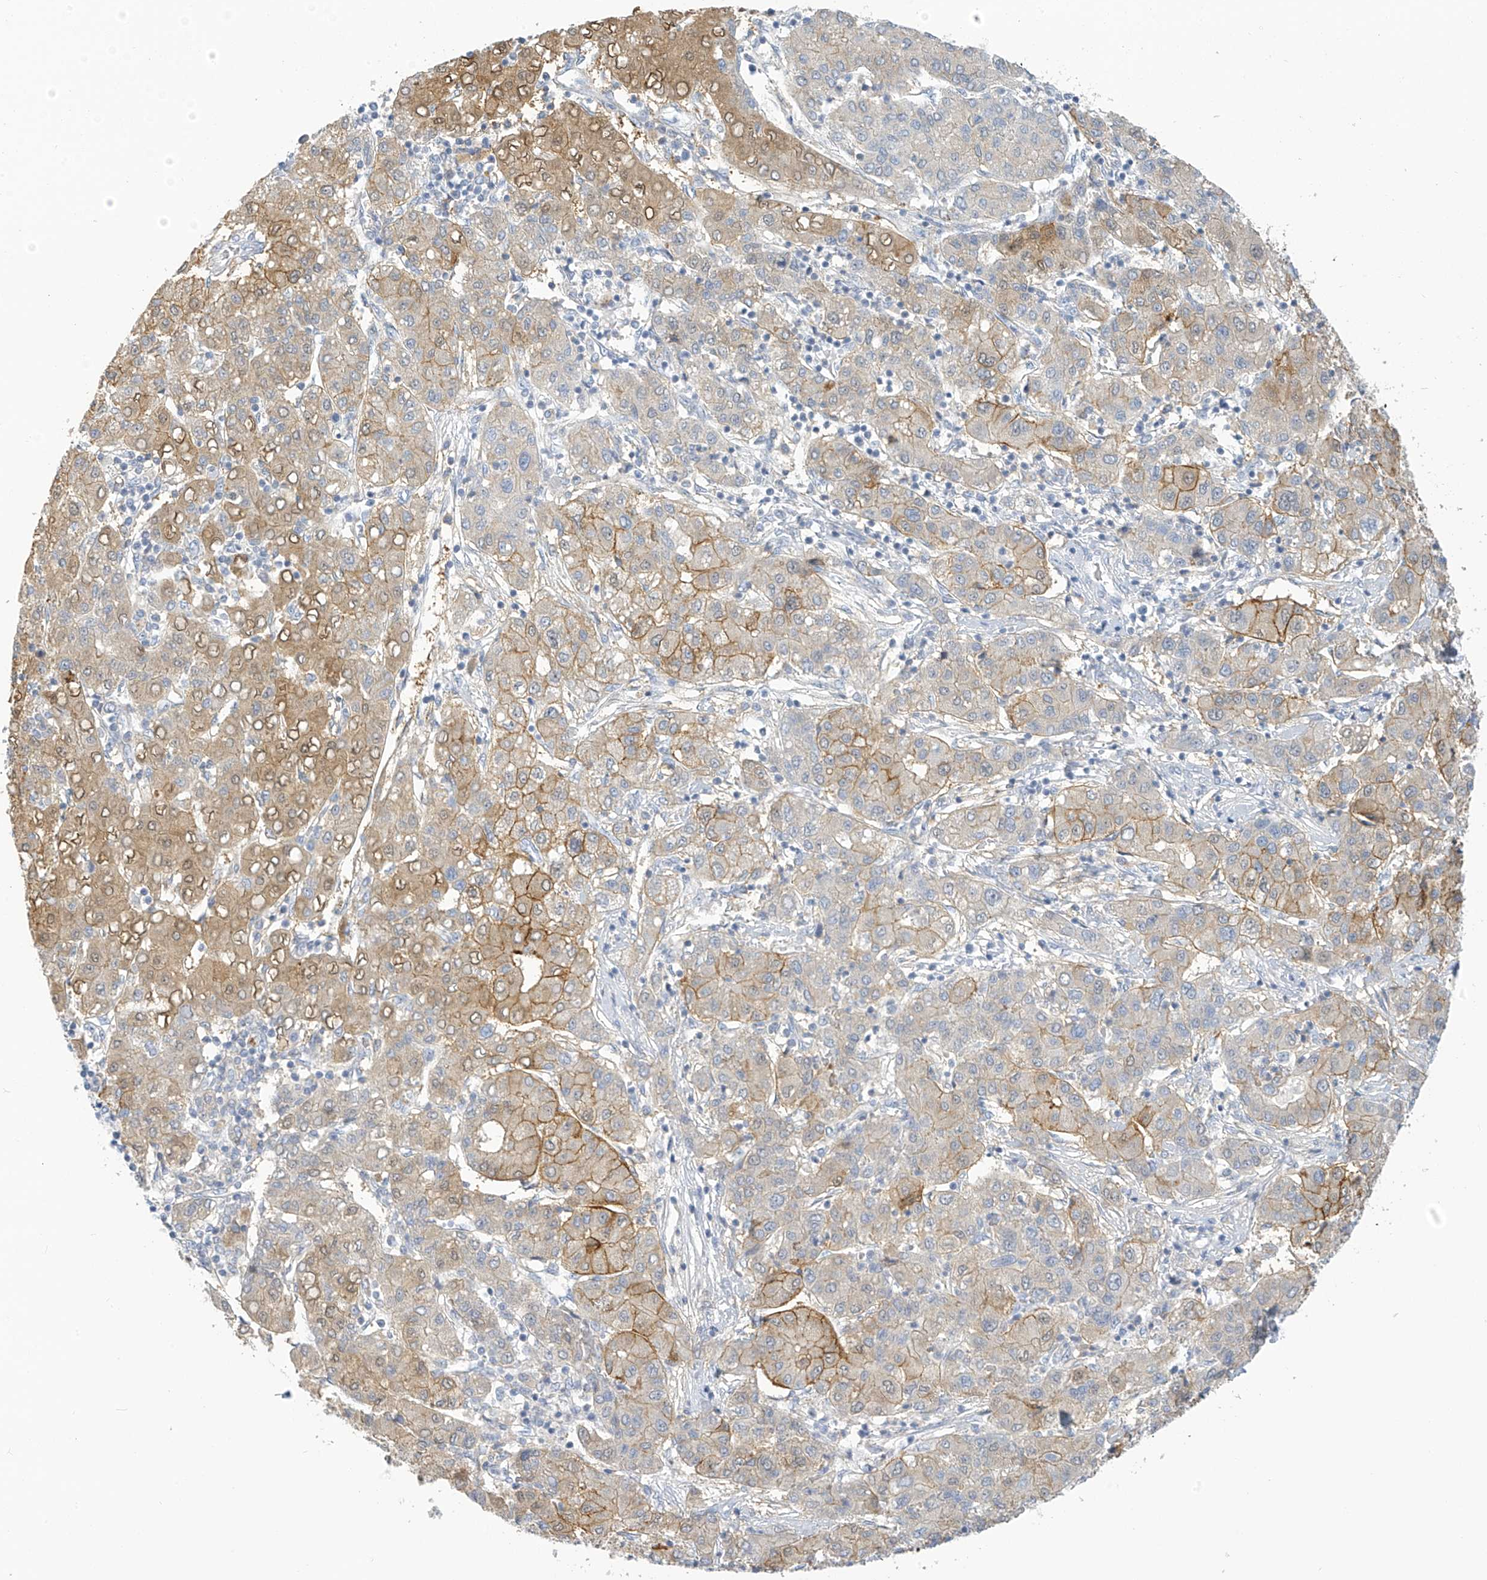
{"staining": {"intensity": "moderate", "quantity": "<25%", "location": "cytoplasmic/membranous"}, "tissue": "liver cancer", "cell_type": "Tumor cells", "image_type": "cancer", "snomed": [{"axis": "morphology", "description": "Carcinoma, Hepatocellular, NOS"}, {"axis": "topography", "description": "Liver"}], "caption": "Protein expression by immunohistochemistry reveals moderate cytoplasmic/membranous expression in approximately <25% of tumor cells in liver hepatocellular carcinoma.", "gene": "SLC6A12", "patient": {"sex": "male", "age": 65}}